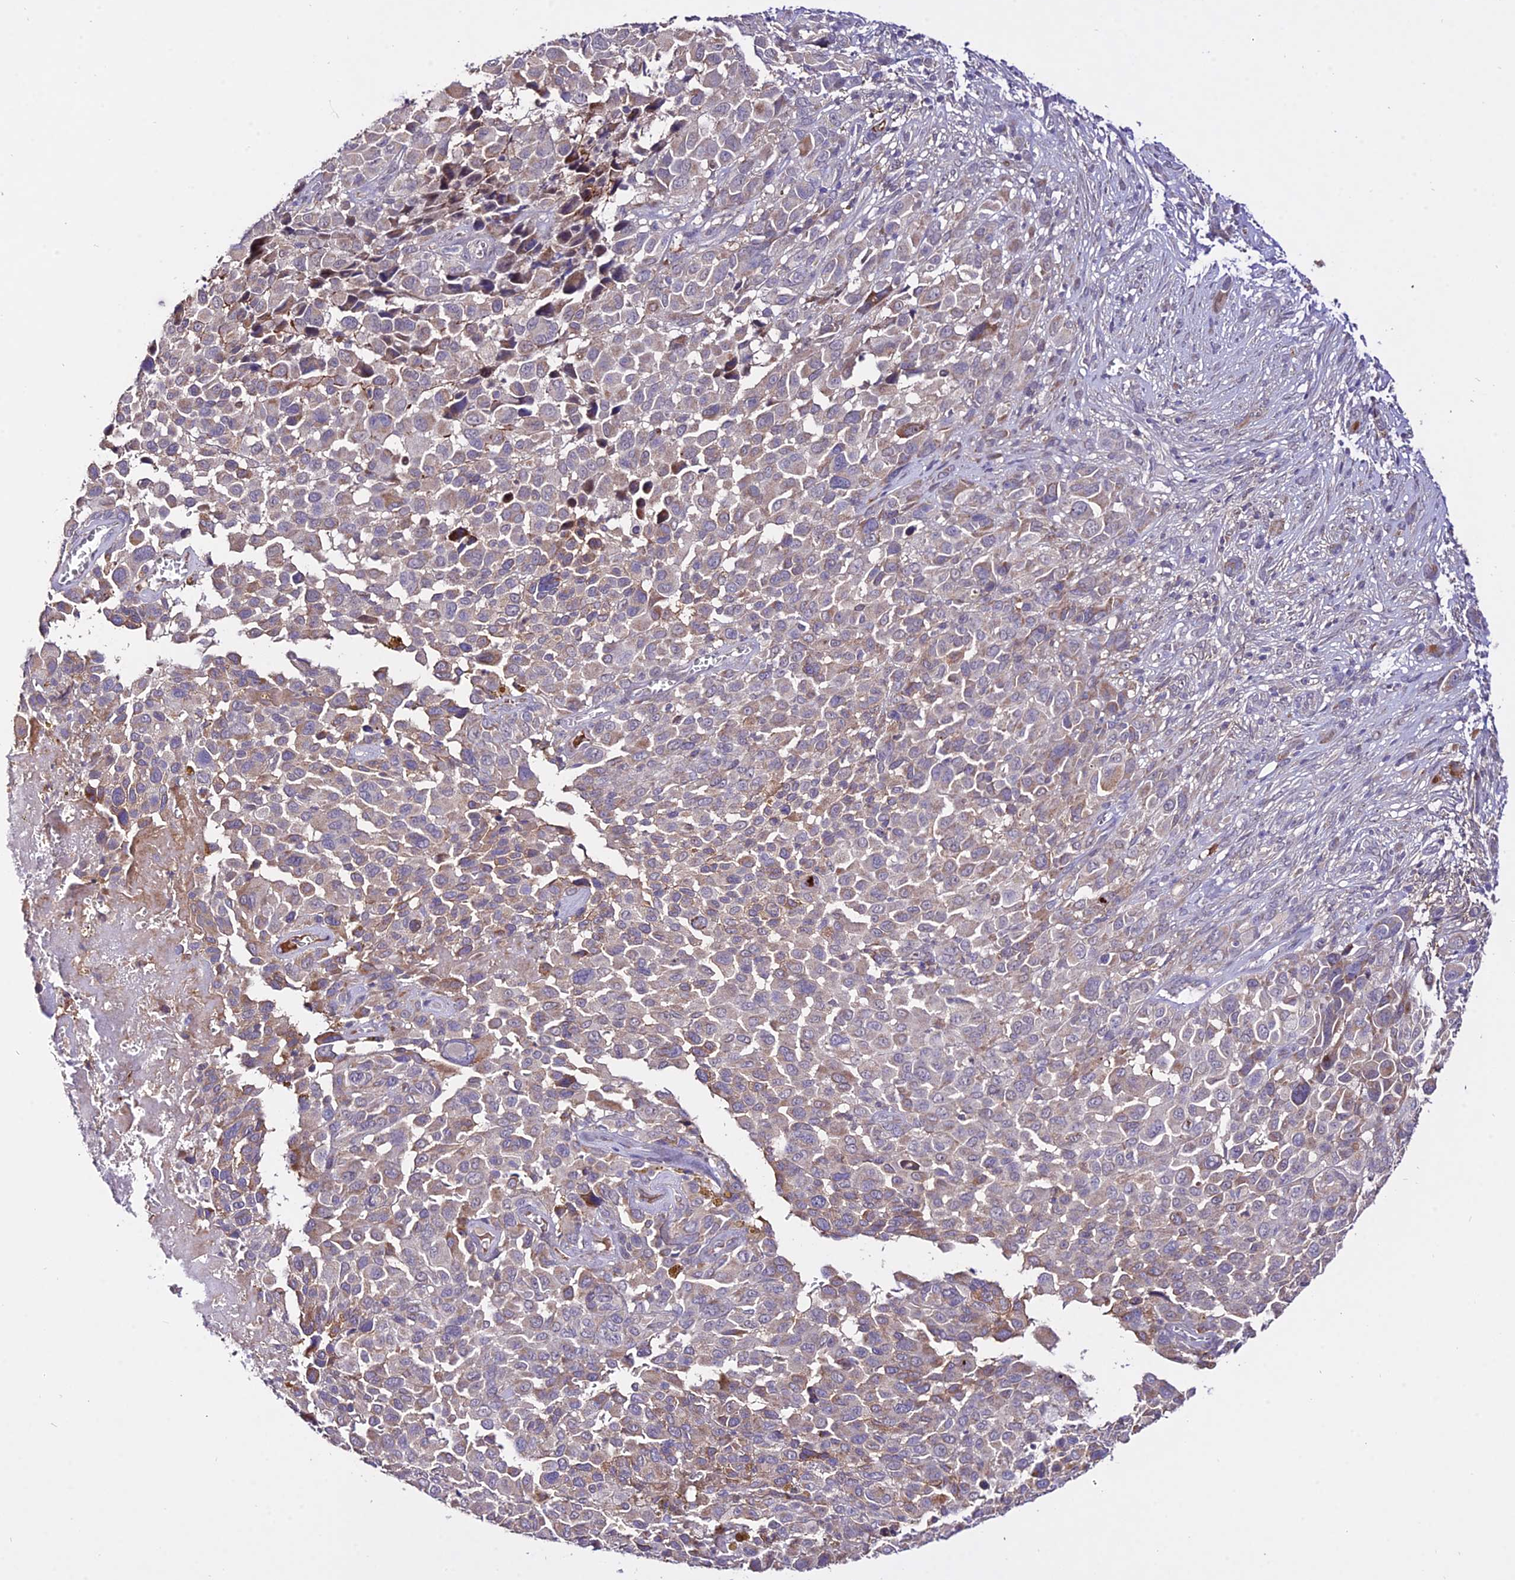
{"staining": {"intensity": "moderate", "quantity": "<25%", "location": "cytoplasmic/membranous"}, "tissue": "melanoma", "cell_type": "Tumor cells", "image_type": "cancer", "snomed": [{"axis": "morphology", "description": "Malignant melanoma, NOS"}, {"axis": "topography", "description": "Skin of trunk"}], "caption": "Immunohistochemical staining of melanoma shows moderate cytoplasmic/membranous protein staining in approximately <25% of tumor cells.", "gene": "WDR5B", "patient": {"sex": "male", "age": 71}}